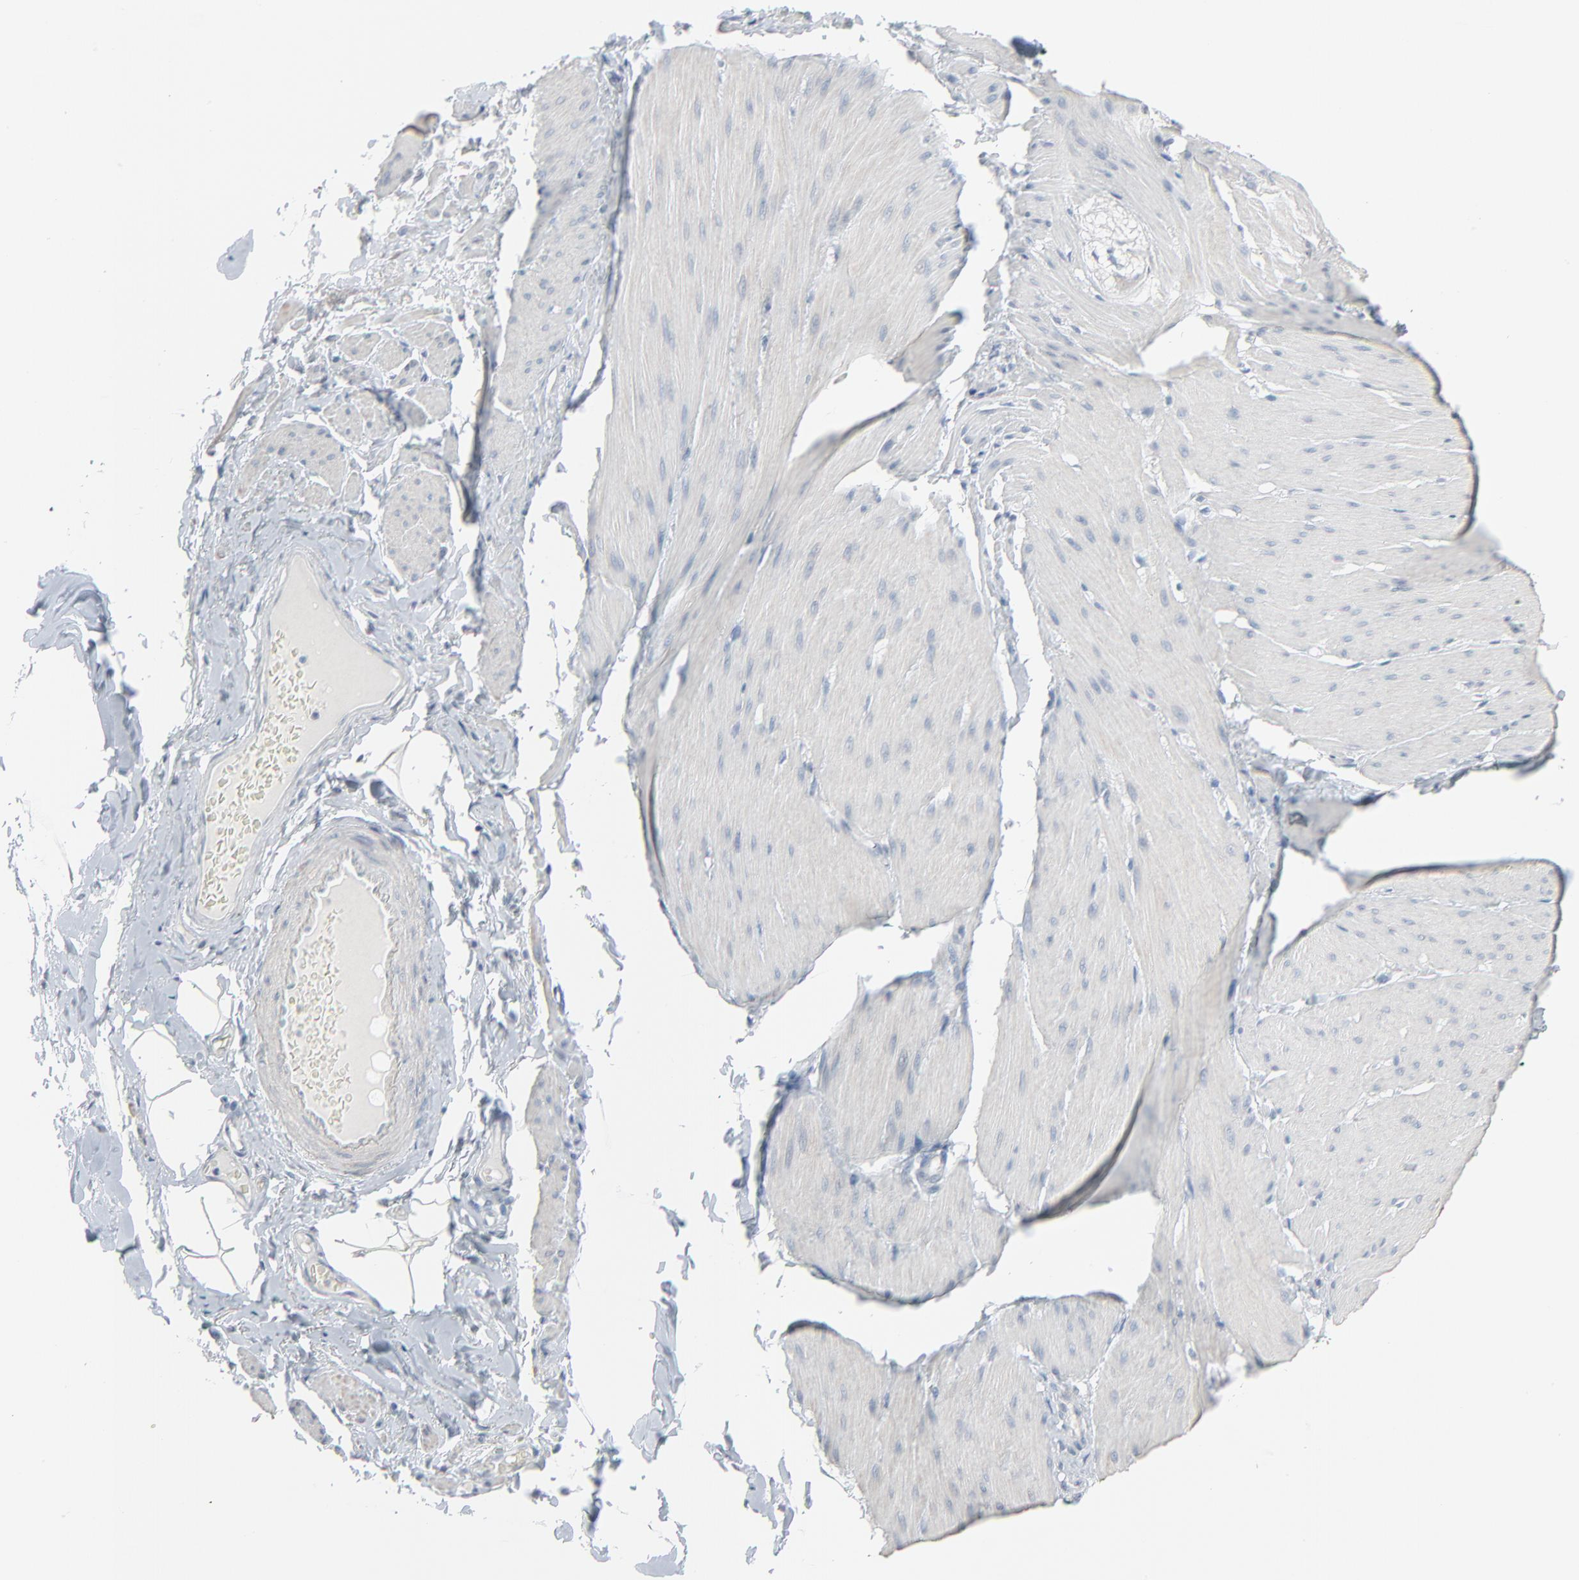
{"staining": {"intensity": "weak", "quantity": "25%-75%", "location": "cytoplasmic/membranous"}, "tissue": "smooth muscle", "cell_type": "Smooth muscle cells", "image_type": "normal", "snomed": [{"axis": "morphology", "description": "Normal tissue, NOS"}, {"axis": "topography", "description": "Smooth muscle"}, {"axis": "topography", "description": "Colon"}], "caption": "Weak cytoplasmic/membranous protein expression is present in approximately 25%-75% of smooth muscle cells in smooth muscle.", "gene": "SAGE1", "patient": {"sex": "male", "age": 67}}